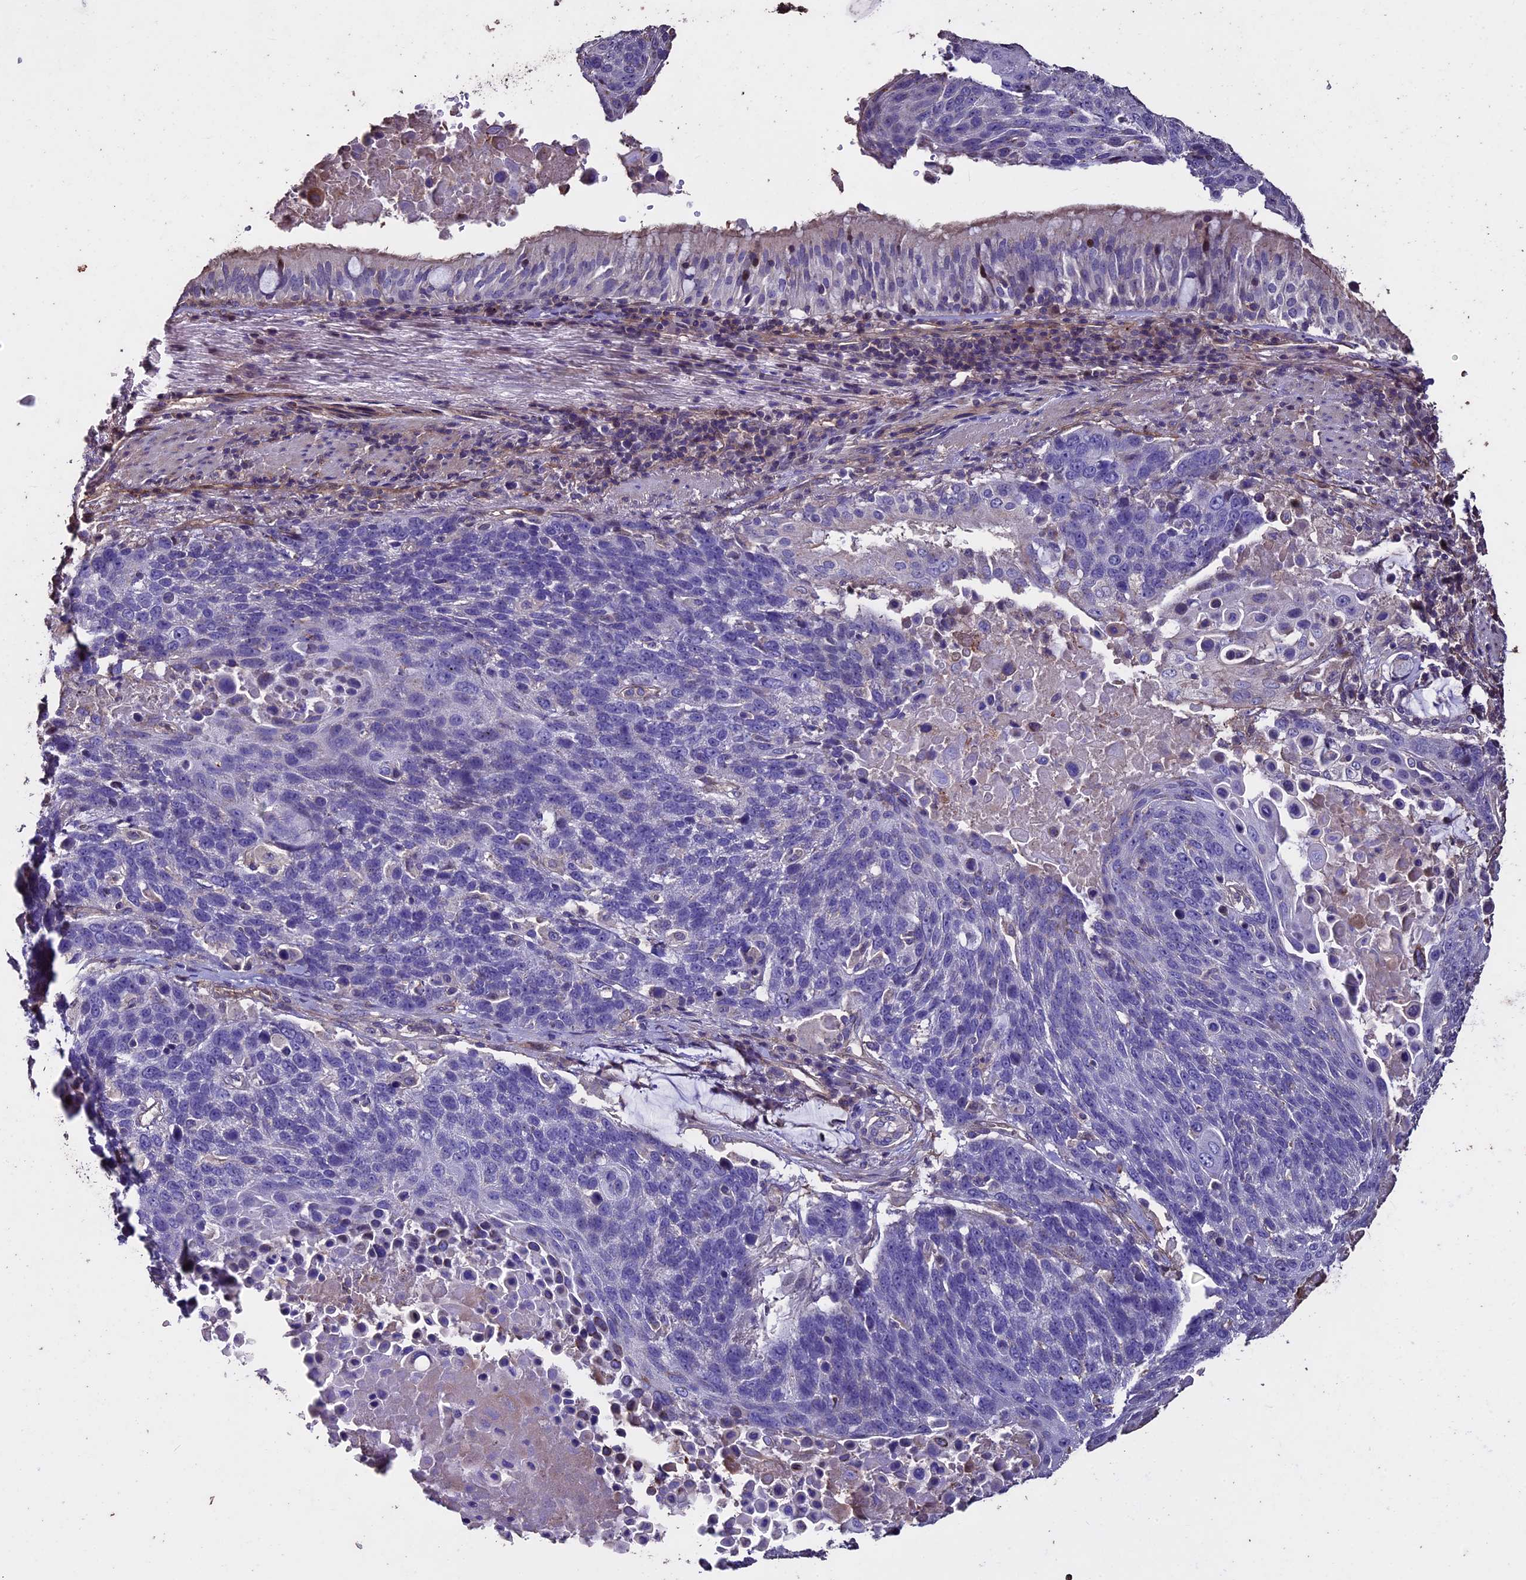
{"staining": {"intensity": "negative", "quantity": "none", "location": "none"}, "tissue": "lung cancer", "cell_type": "Tumor cells", "image_type": "cancer", "snomed": [{"axis": "morphology", "description": "Squamous cell carcinoma, NOS"}, {"axis": "topography", "description": "Lung"}], "caption": "The immunohistochemistry (IHC) histopathology image has no significant expression in tumor cells of lung cancer (squamous cell carcinoma) tissue.", "gene": "USB1", "patient": {"sex": "male", "age": 66}}